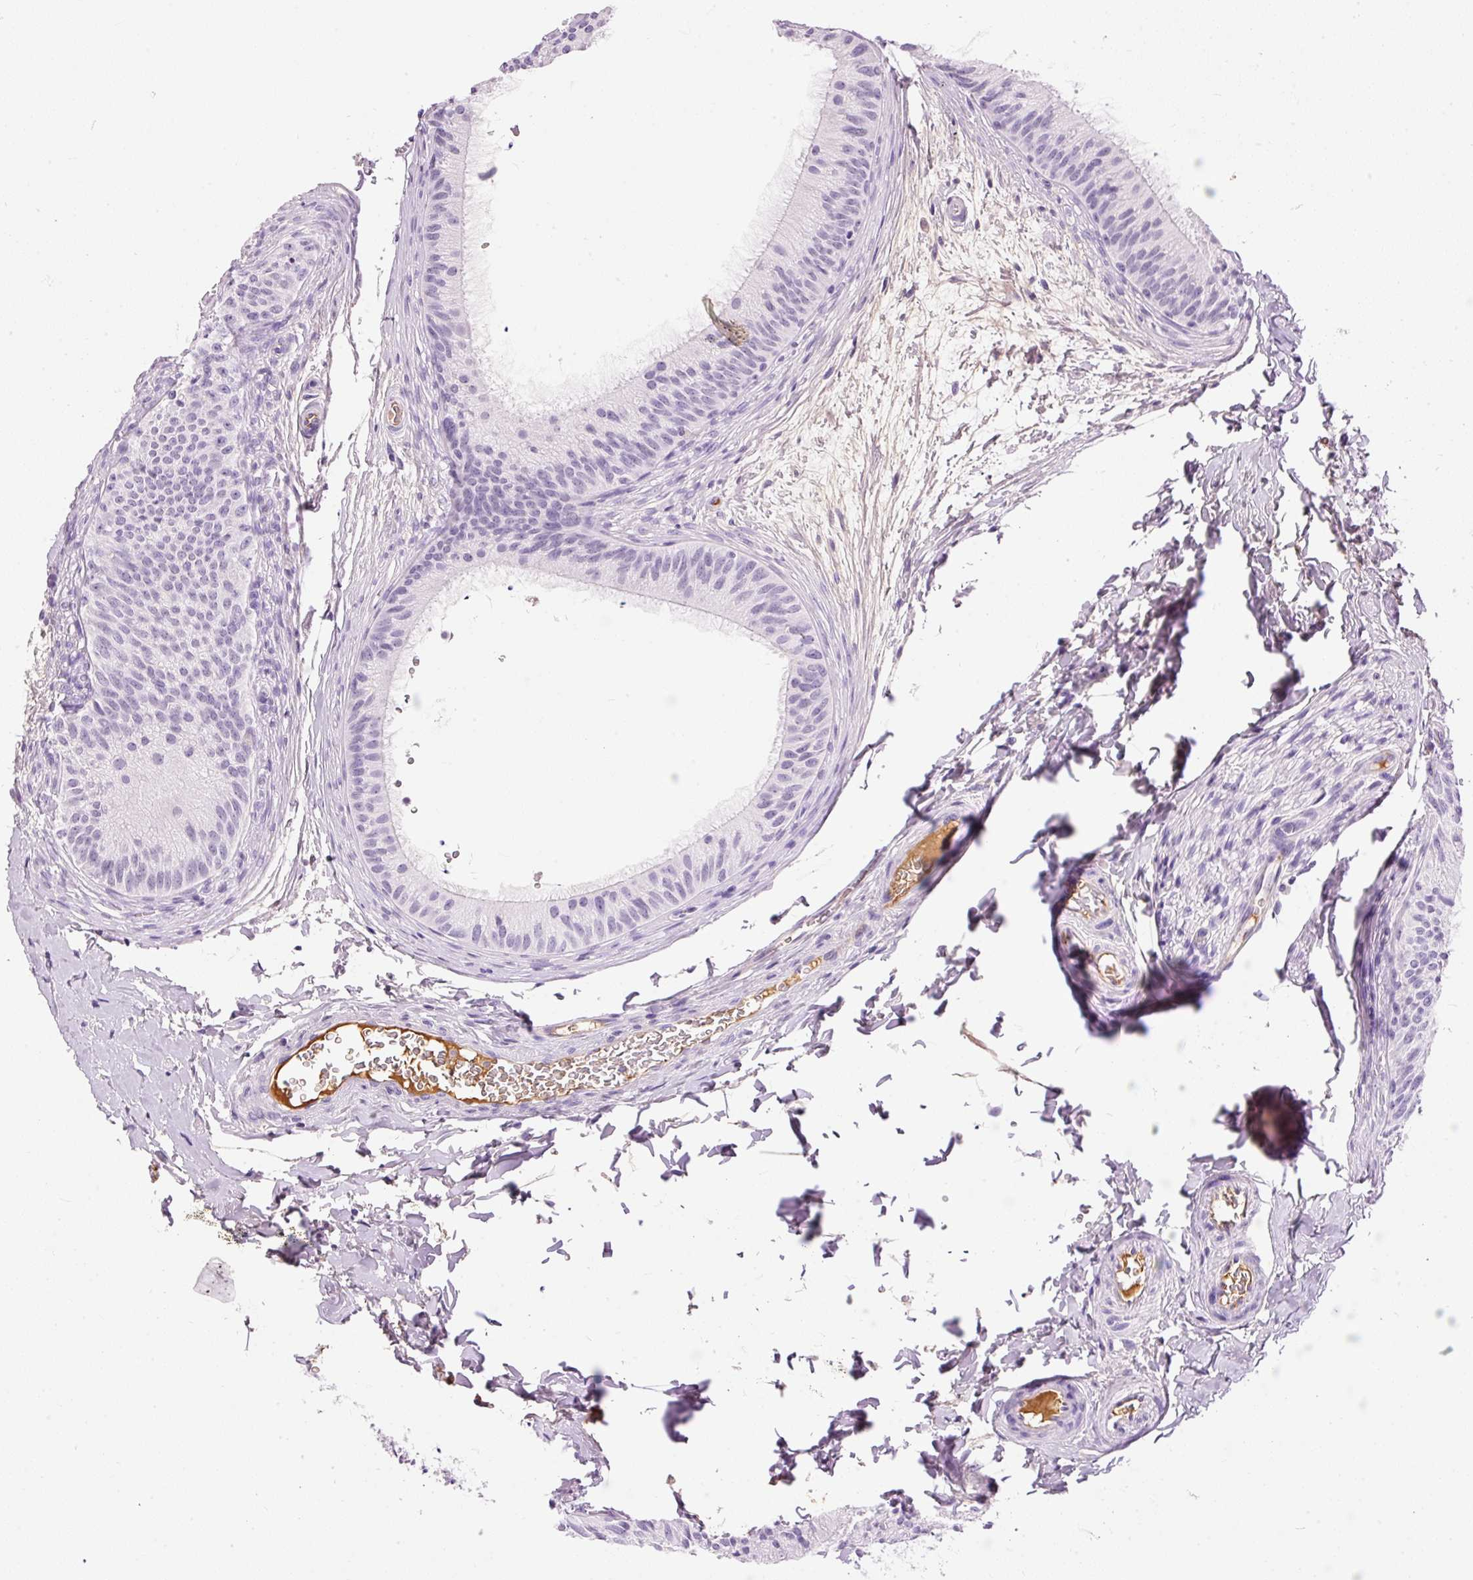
{"staining": {"intensity": "negative", "quantity": "none", "location": "none"}, "tissue": "epididymis", "cell_type": "Glandular cells", "image_type": "normal", "snomed": [{"axis": "morphology", "description": "Normal tissue, NOS"}, {"axis": "topography", "description": "Epididymis"}], "caption": "Histopathology image shows no protein staining in glandular cells of unremarkable epididymis.", "gene": "PRPF38B", "patient": {"sex": "male", "age": 24}}